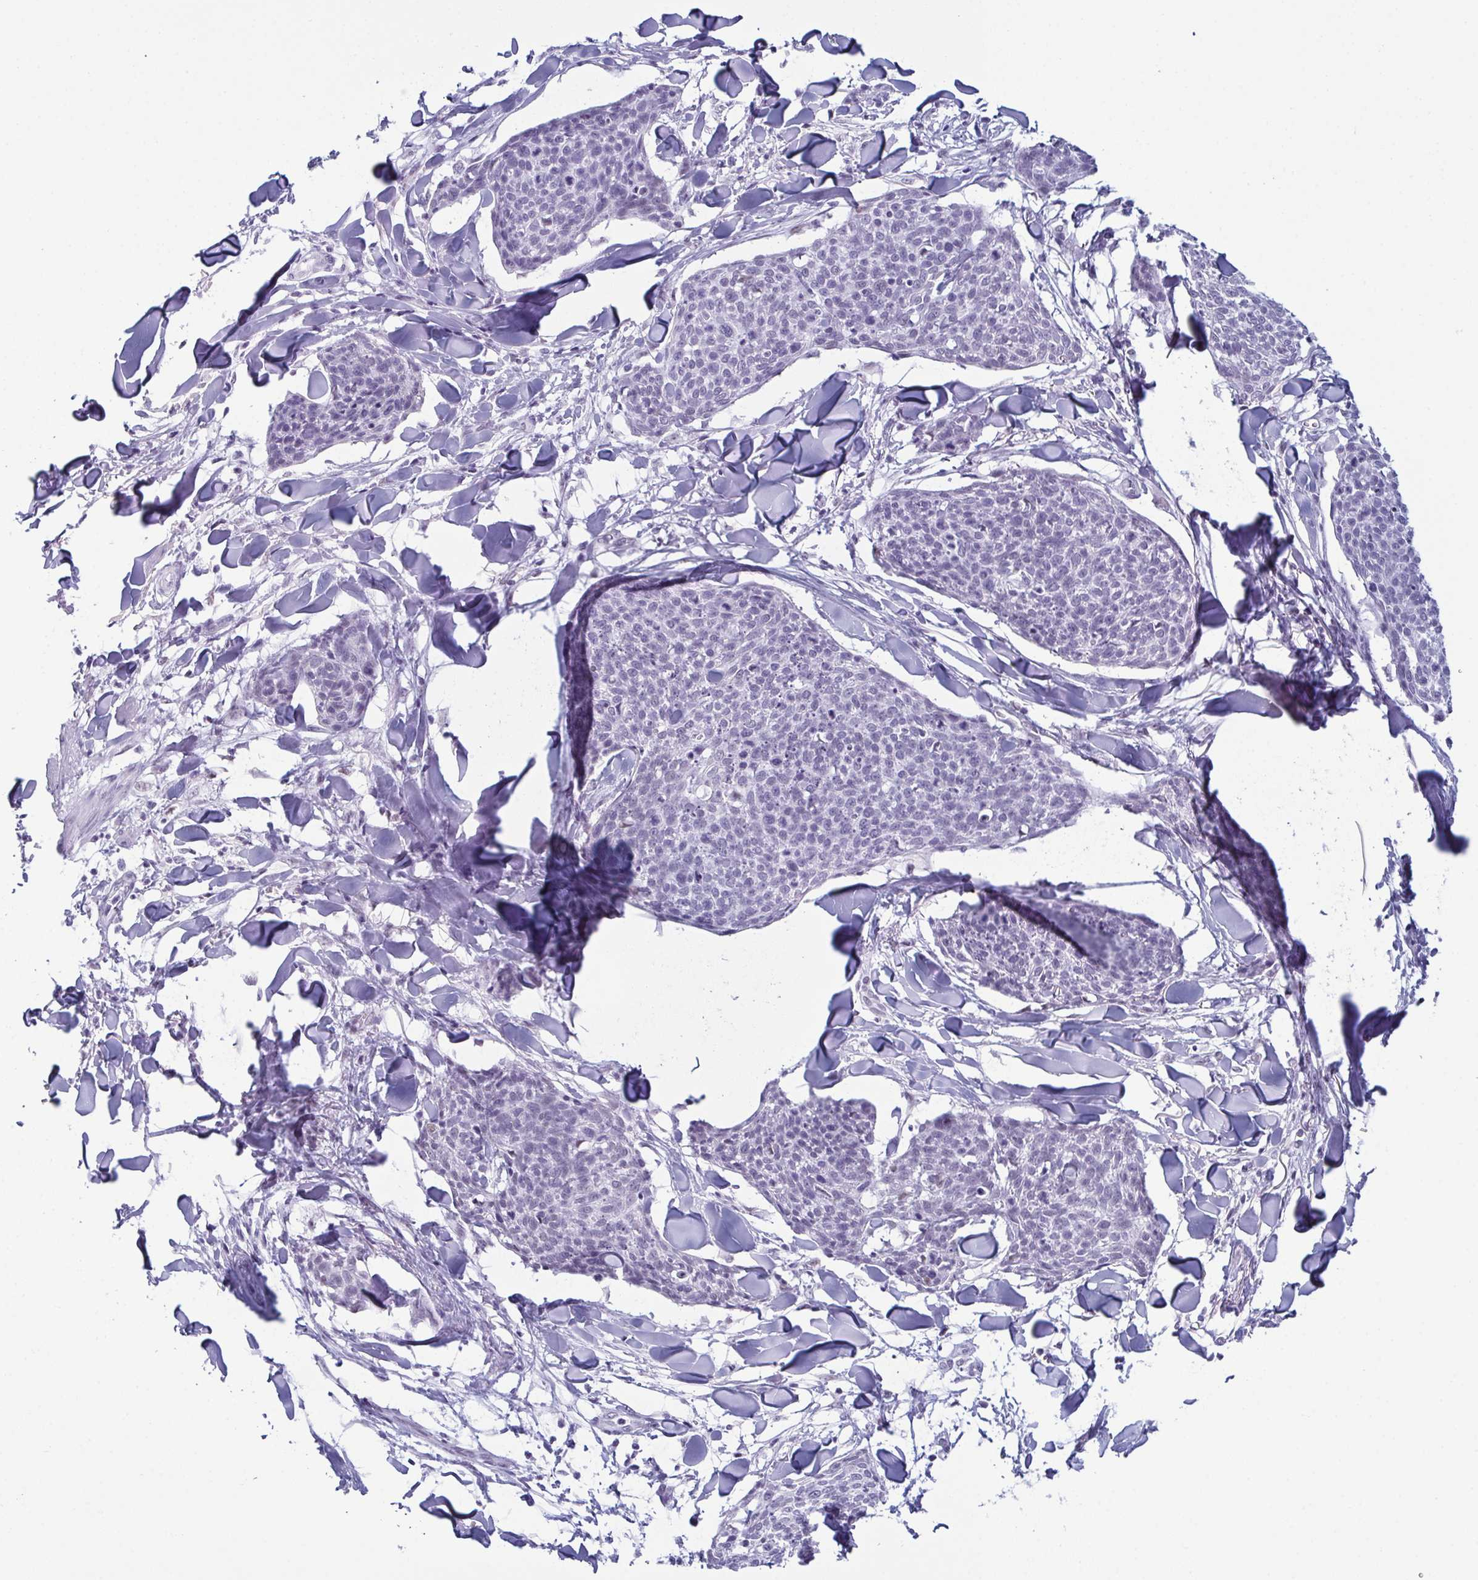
{"staining": {"intensity": "negative", "quantity": "none", "location": "none"}, "tissue": "skin cancer", "cell_type": "Tumor cells", "image_type": "cancer", "snomed": [{"axis": "morphology", "description": "Squamous cell carcinoma, NOS"}, {"axis": "topography", "description": "Skin"}, {"axis": "topography", "description": "Vulva"}], "caption": "Tumor cells show no significant protein expression in skin cancer (squamous cell carcinoma).", "gene": "RBM7", "patient": {"sex": "female", "age": 75}}